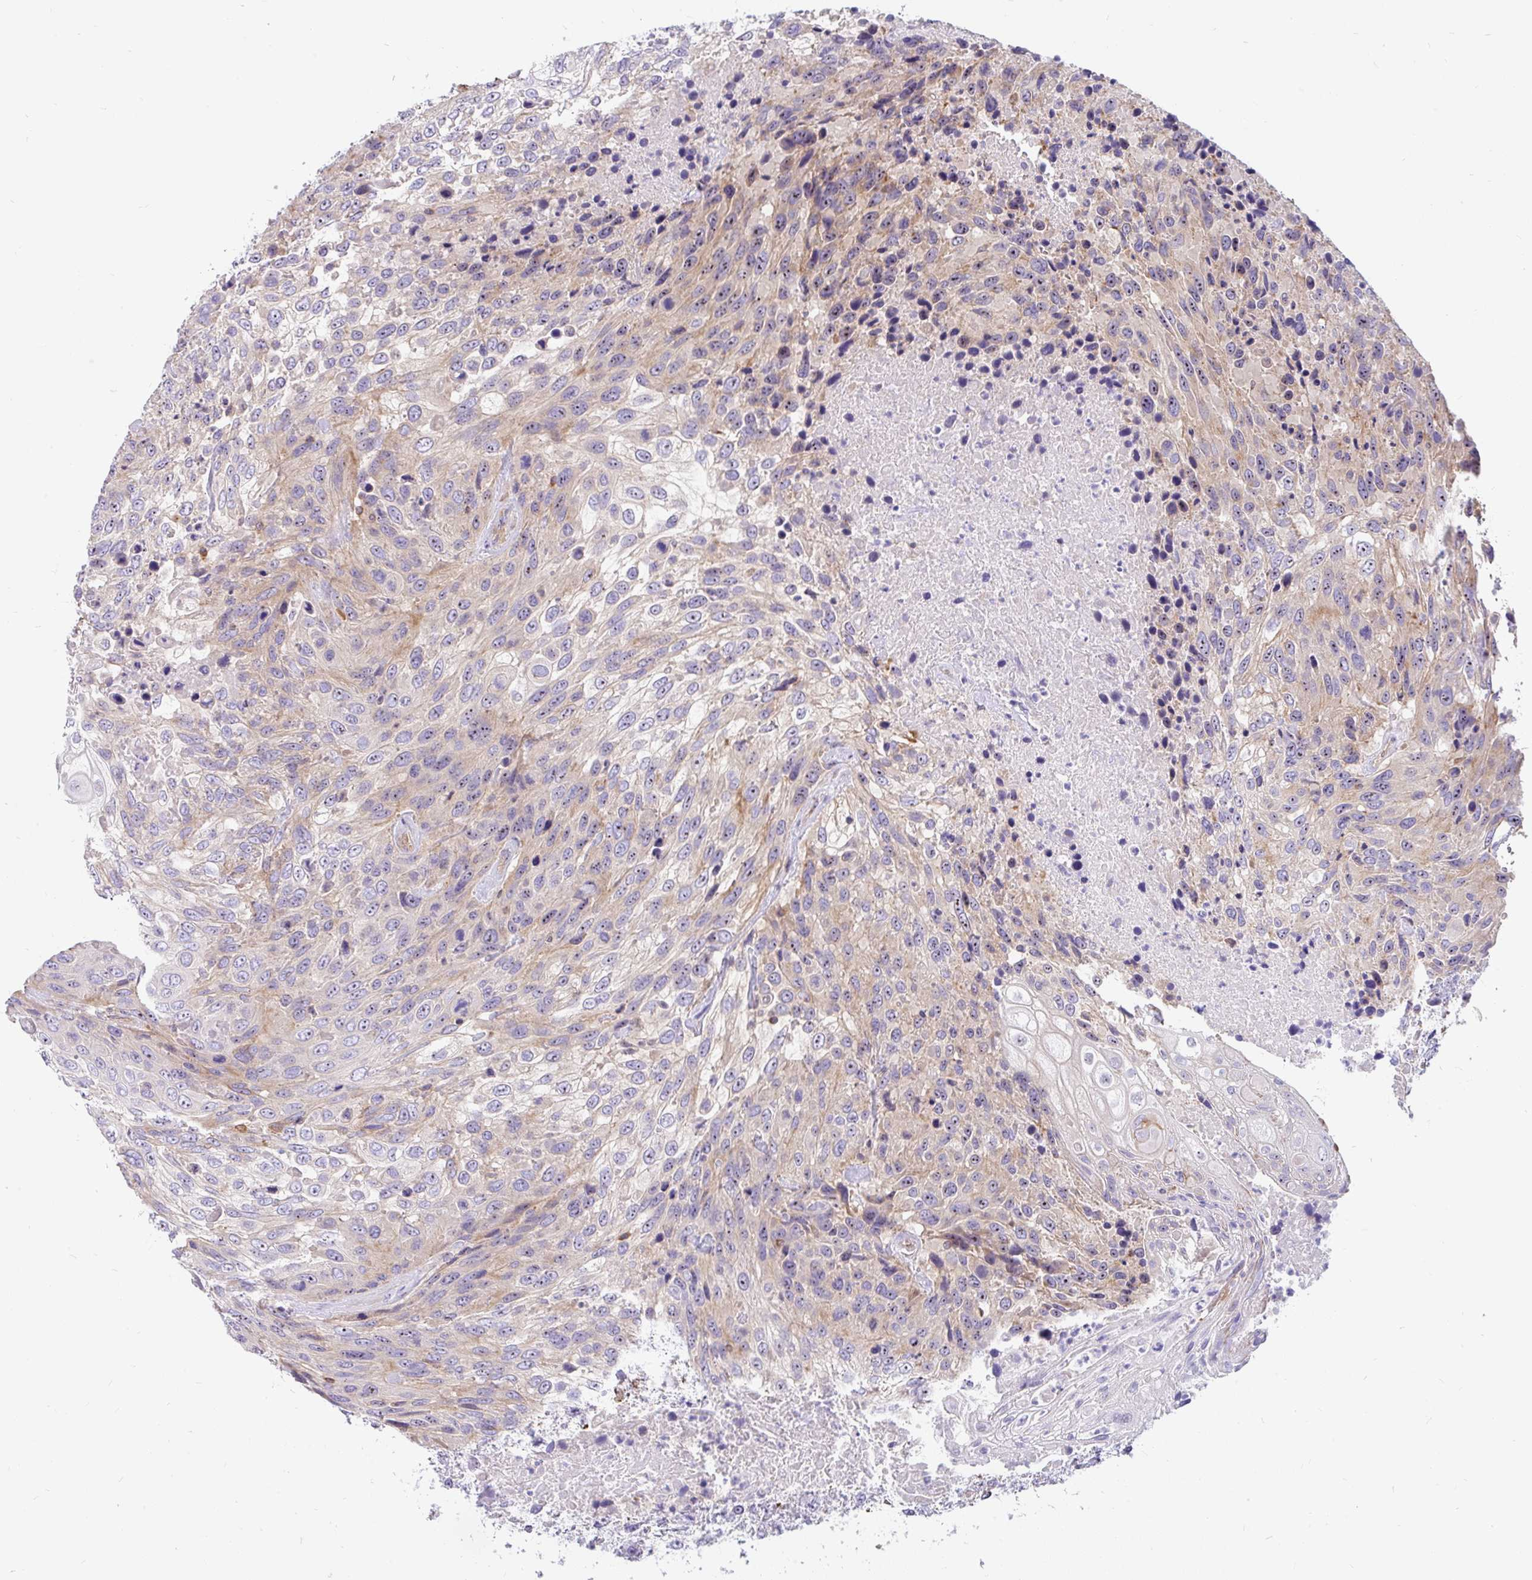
{"staining": {"intensity": "weak", "quantity": "25%-75%", "location": "cytoplasmic/membranous,nuclear"}, "tissue": "urothelial cancer", "cell_type": "Tumor cells", "image_type": "cancer", "snomed": [{"axis": "morphology", "description": "Urothelial carcinoma, High grade"}, {"axis": "topography", "description": "Urinary bladder"}], "caption": "Urothelial carcinoma (high-grade) tissue demonstrates weak cytoplasmic/membranous and nuclear expression in approximately 25%-75% of tumor cells, visualized by immunohistochemistry. (brown staining indicates protein expression, while blue staining denotes nuclei).", "gene": "LRRC26", "patient": {"sex": "female", "age": 70}}